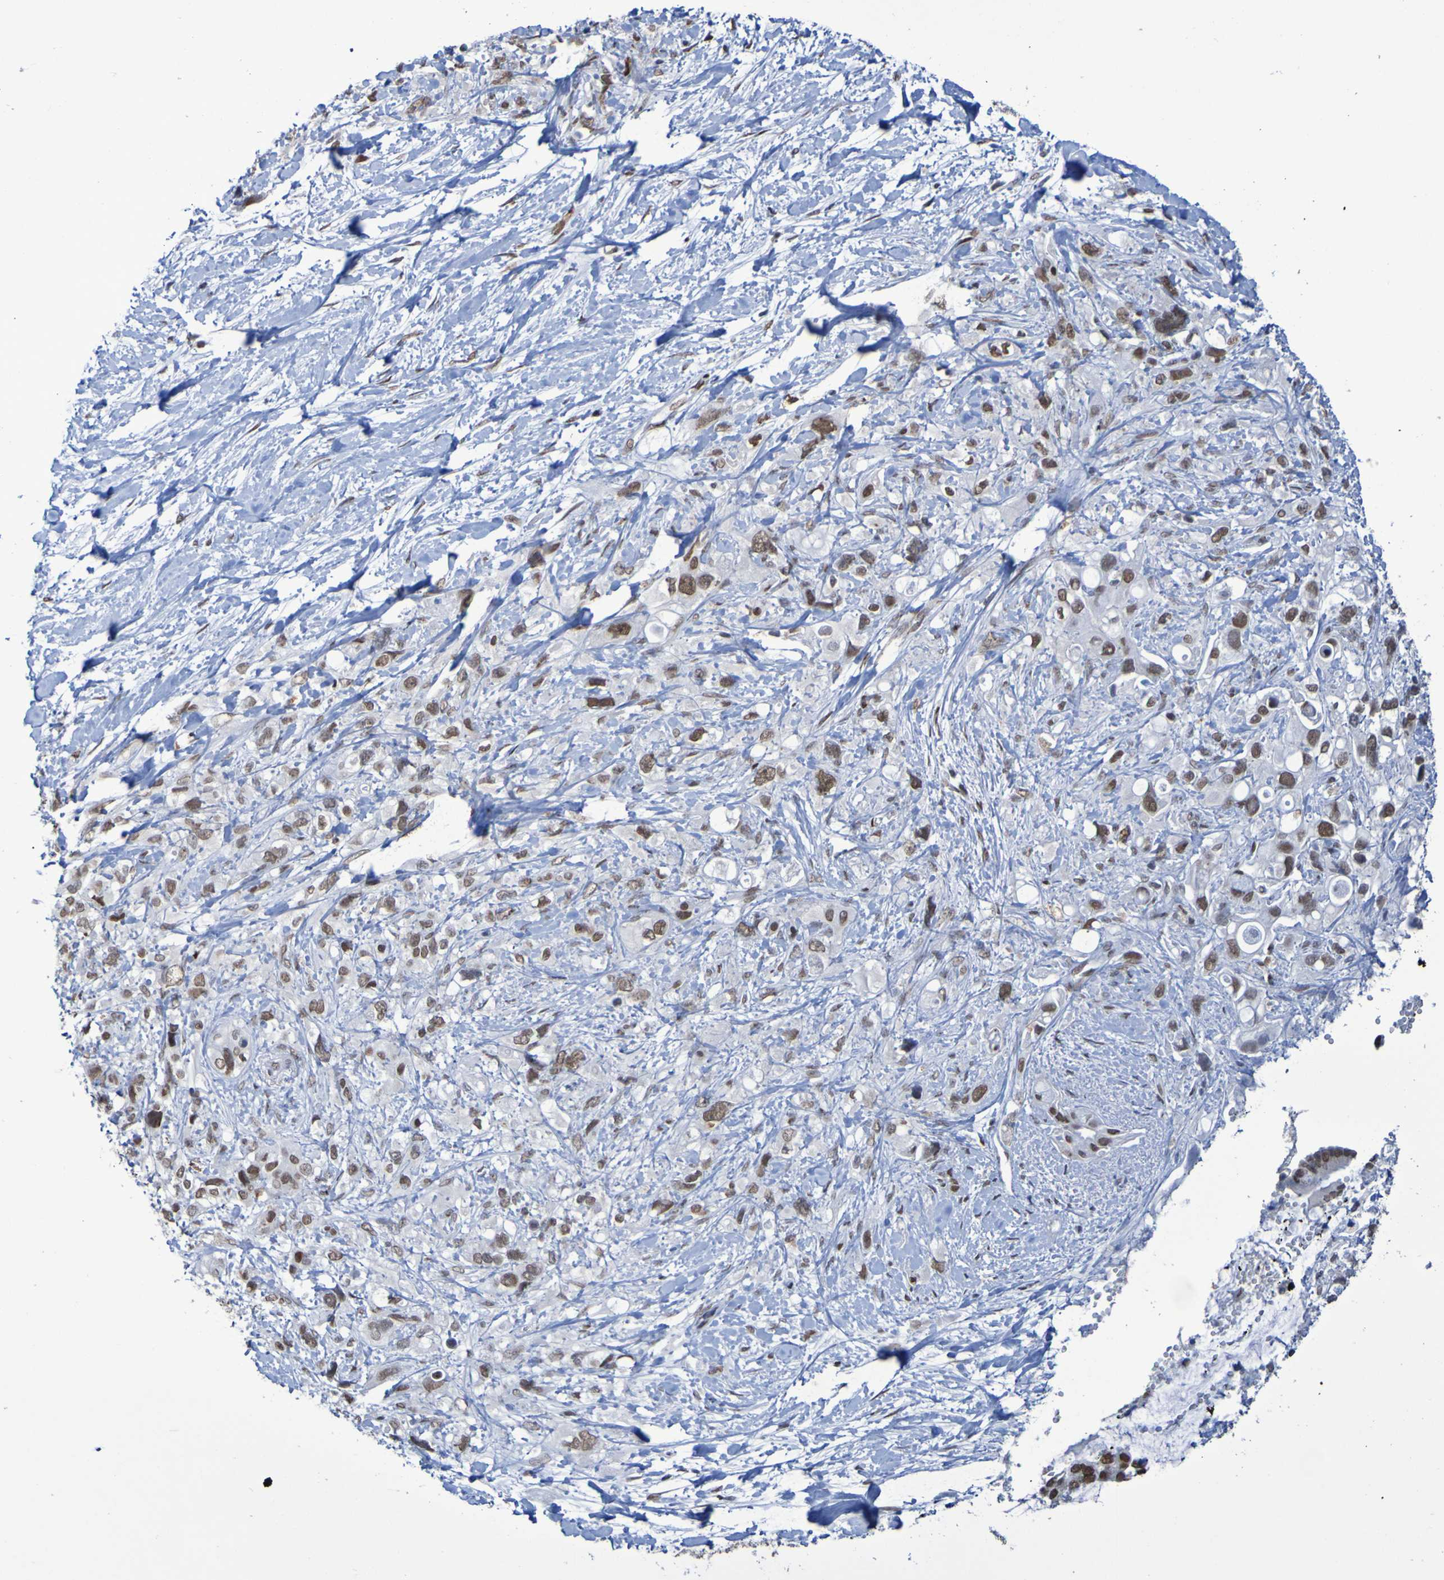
{"staining": {"intensity": "moderate", "quantity": ">75%", "location": "nuclear"}, "tissue": "pancreatic cancer", "cell_type": "Tumor cells", "image_type": "cancer", "snomed": [{"axis": "morphology", "description": "Adenocarcinoma, NOS"}, {"axis": "topography", "description": "Pancreas"}], "caption": "Human pancreatic cancer (adenocarcinoma) stained with a protein marker demonstrates moderate staining in tumor cells.", "gene": "MRTFB", "patient": {"sex": "female", "age": 56}}